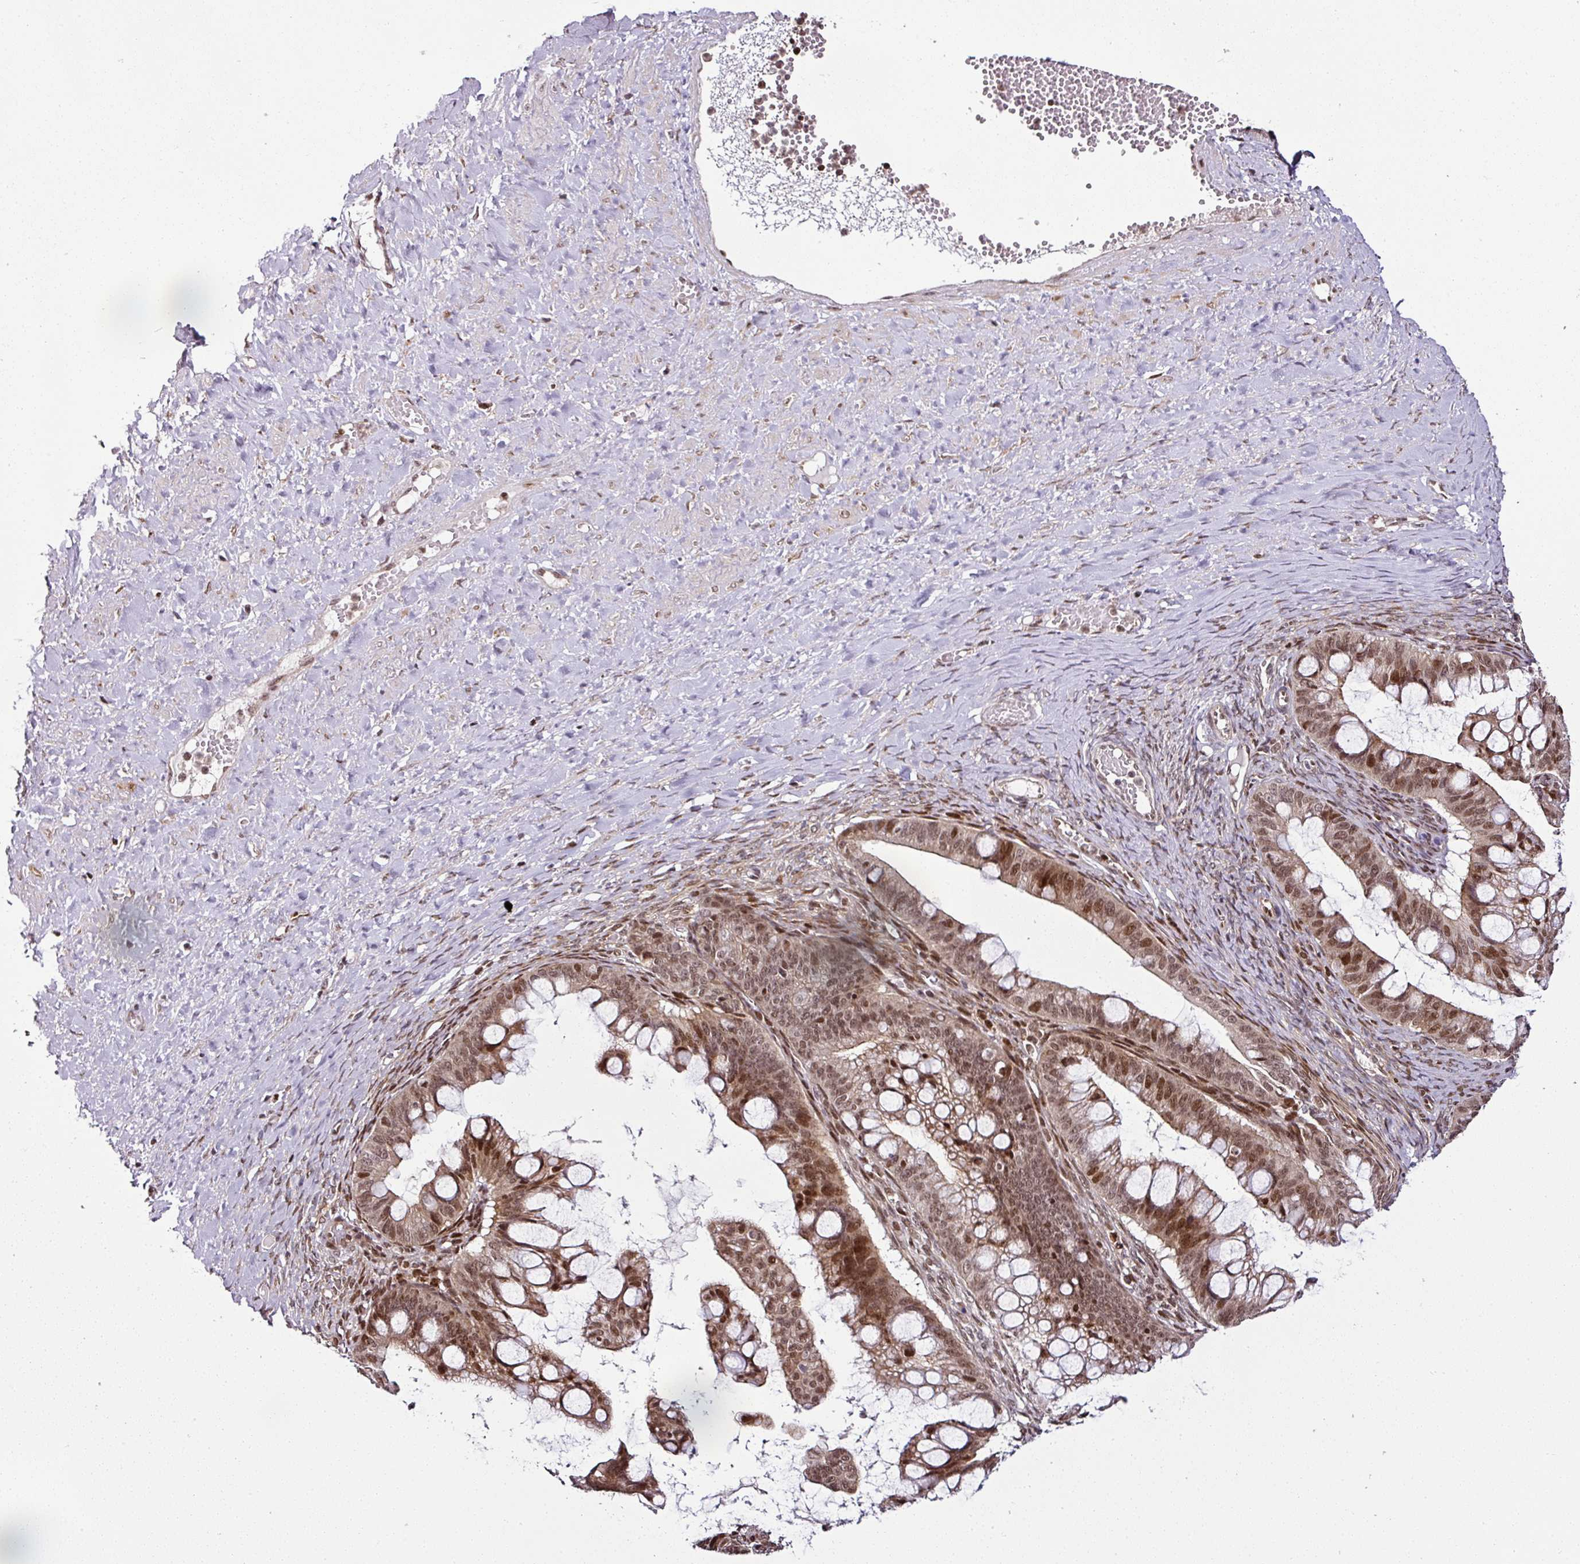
{"staining": {"intensity": "moderate", "quantity": ">75%", "location": "nuclear"}, "tissue": "ovarian cancer", "cell_type": "Tumor cells", "image_type": "cancer", "snomed": [{"axis": "morphology", "description": "Cystadenocarcinoma, mucinous, NOS"}, {"axis": "topography", "description": "Ovary"}], "caption": "Immunohistochemistry (IHC) staining of ovarian mucinous cystadenocarcinoma, which reveals medium levels of moderate nuclear staining in approximately >75% of tumor cells indicating moderate nuclear protein staining. The staining was performed using DAB (3,3'-diaminobenzidine) (brown) for protein detection and nuclei were counterstained in hematoxylin (blue).", "gene": "COPRS", "patient": {"sex": "female", "age": 73}}